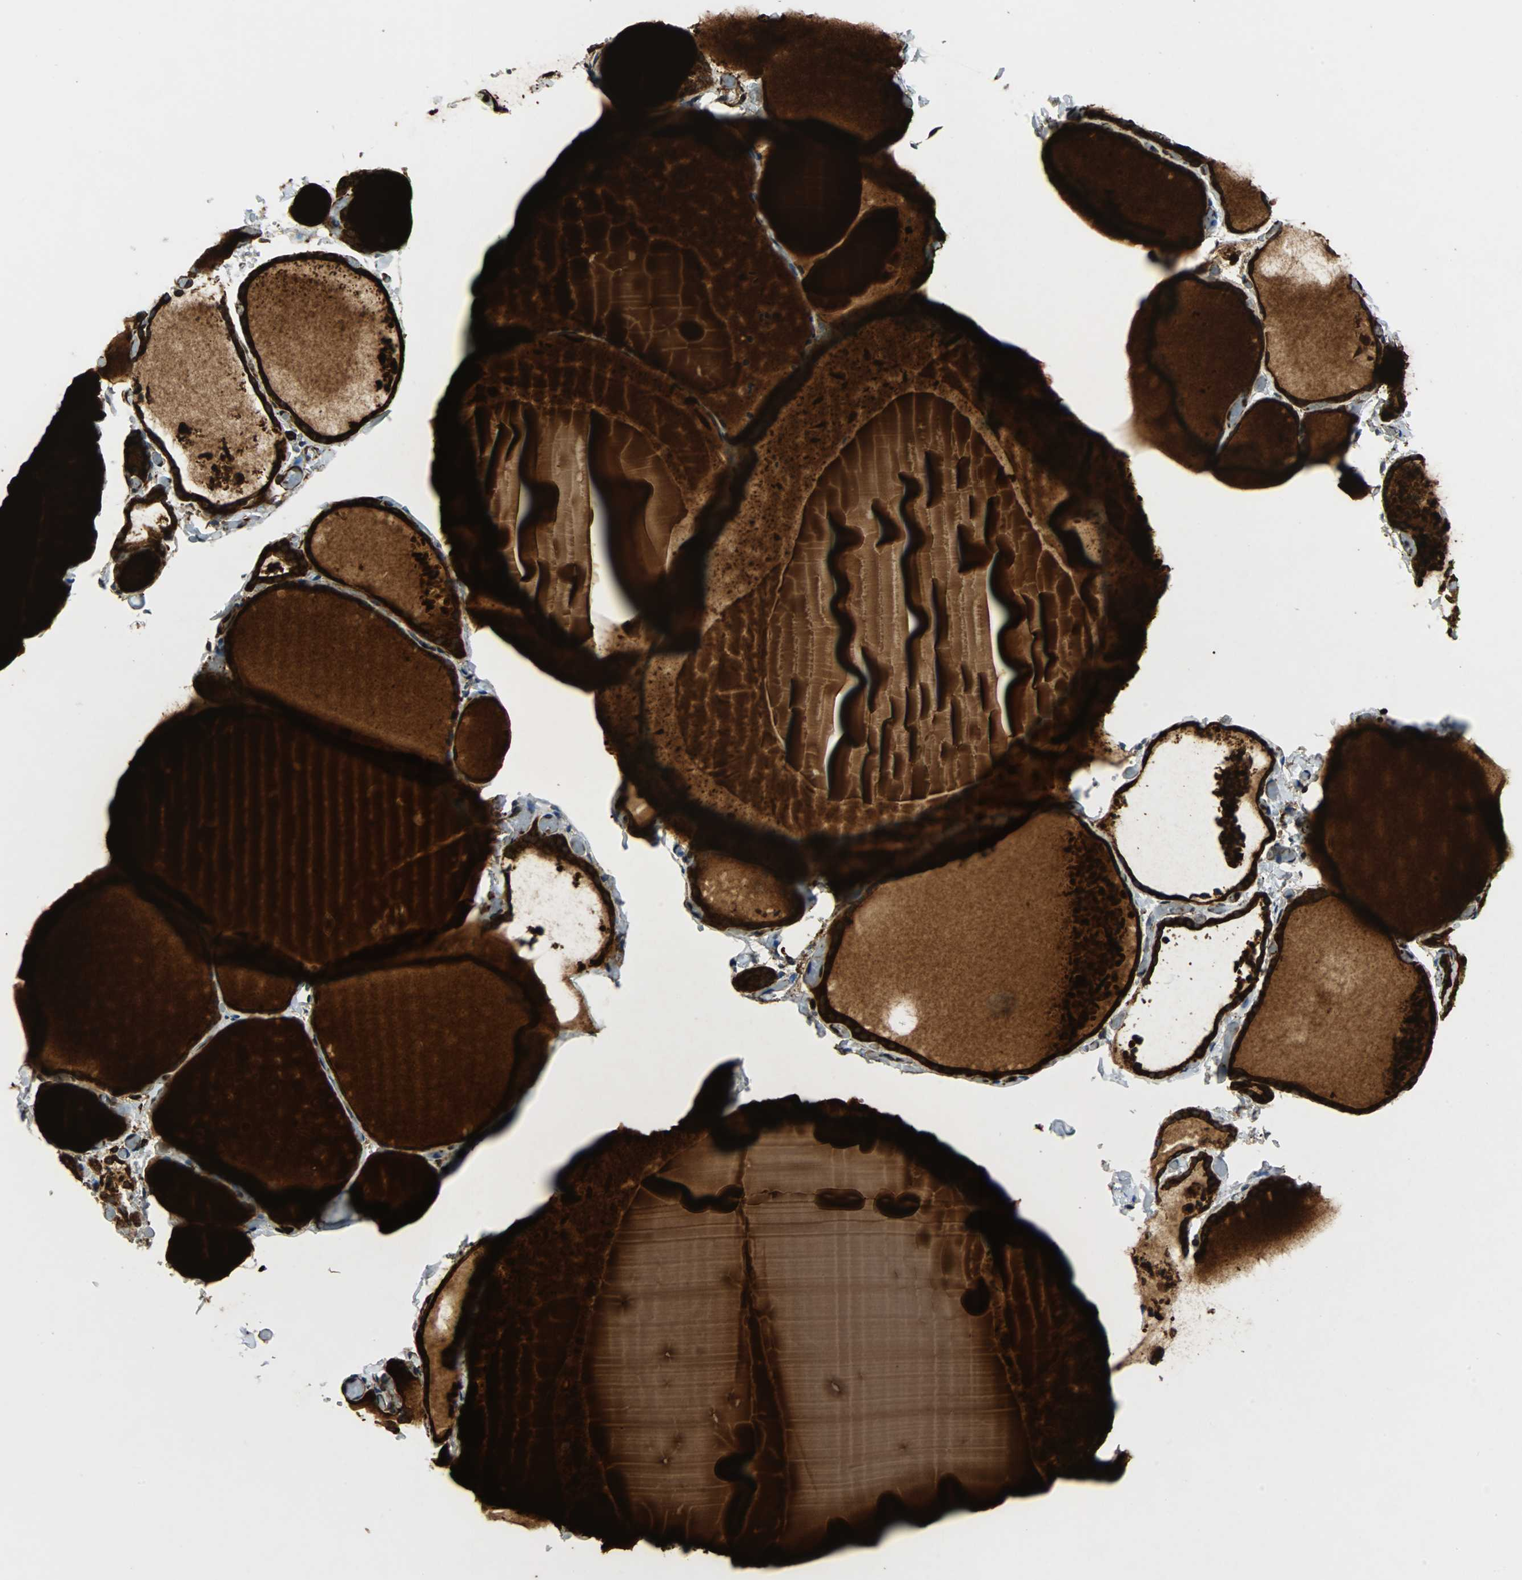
{"staining": {"intensity": "strong", "quantity": ">75%", "location": "cytoplasmic/membranous"}, "tissue": "thyroid gland", "cell_type": "Glandular cells", "image_type": "normal", "snomed": [{"axis": "morphology", "description": "Normal tissue, NOS"}, {"axis": "topography", "description": "Thyroid gland"}], "caption": "Immunohistochemical staining of normal human thyroid gland demonstrates >75% levels of strong cytoplasmic/membranous protein expression in about >75% of glandular cells.", "gene": "TUBA4A", "patient": {"sex": "female", "age": 22}}